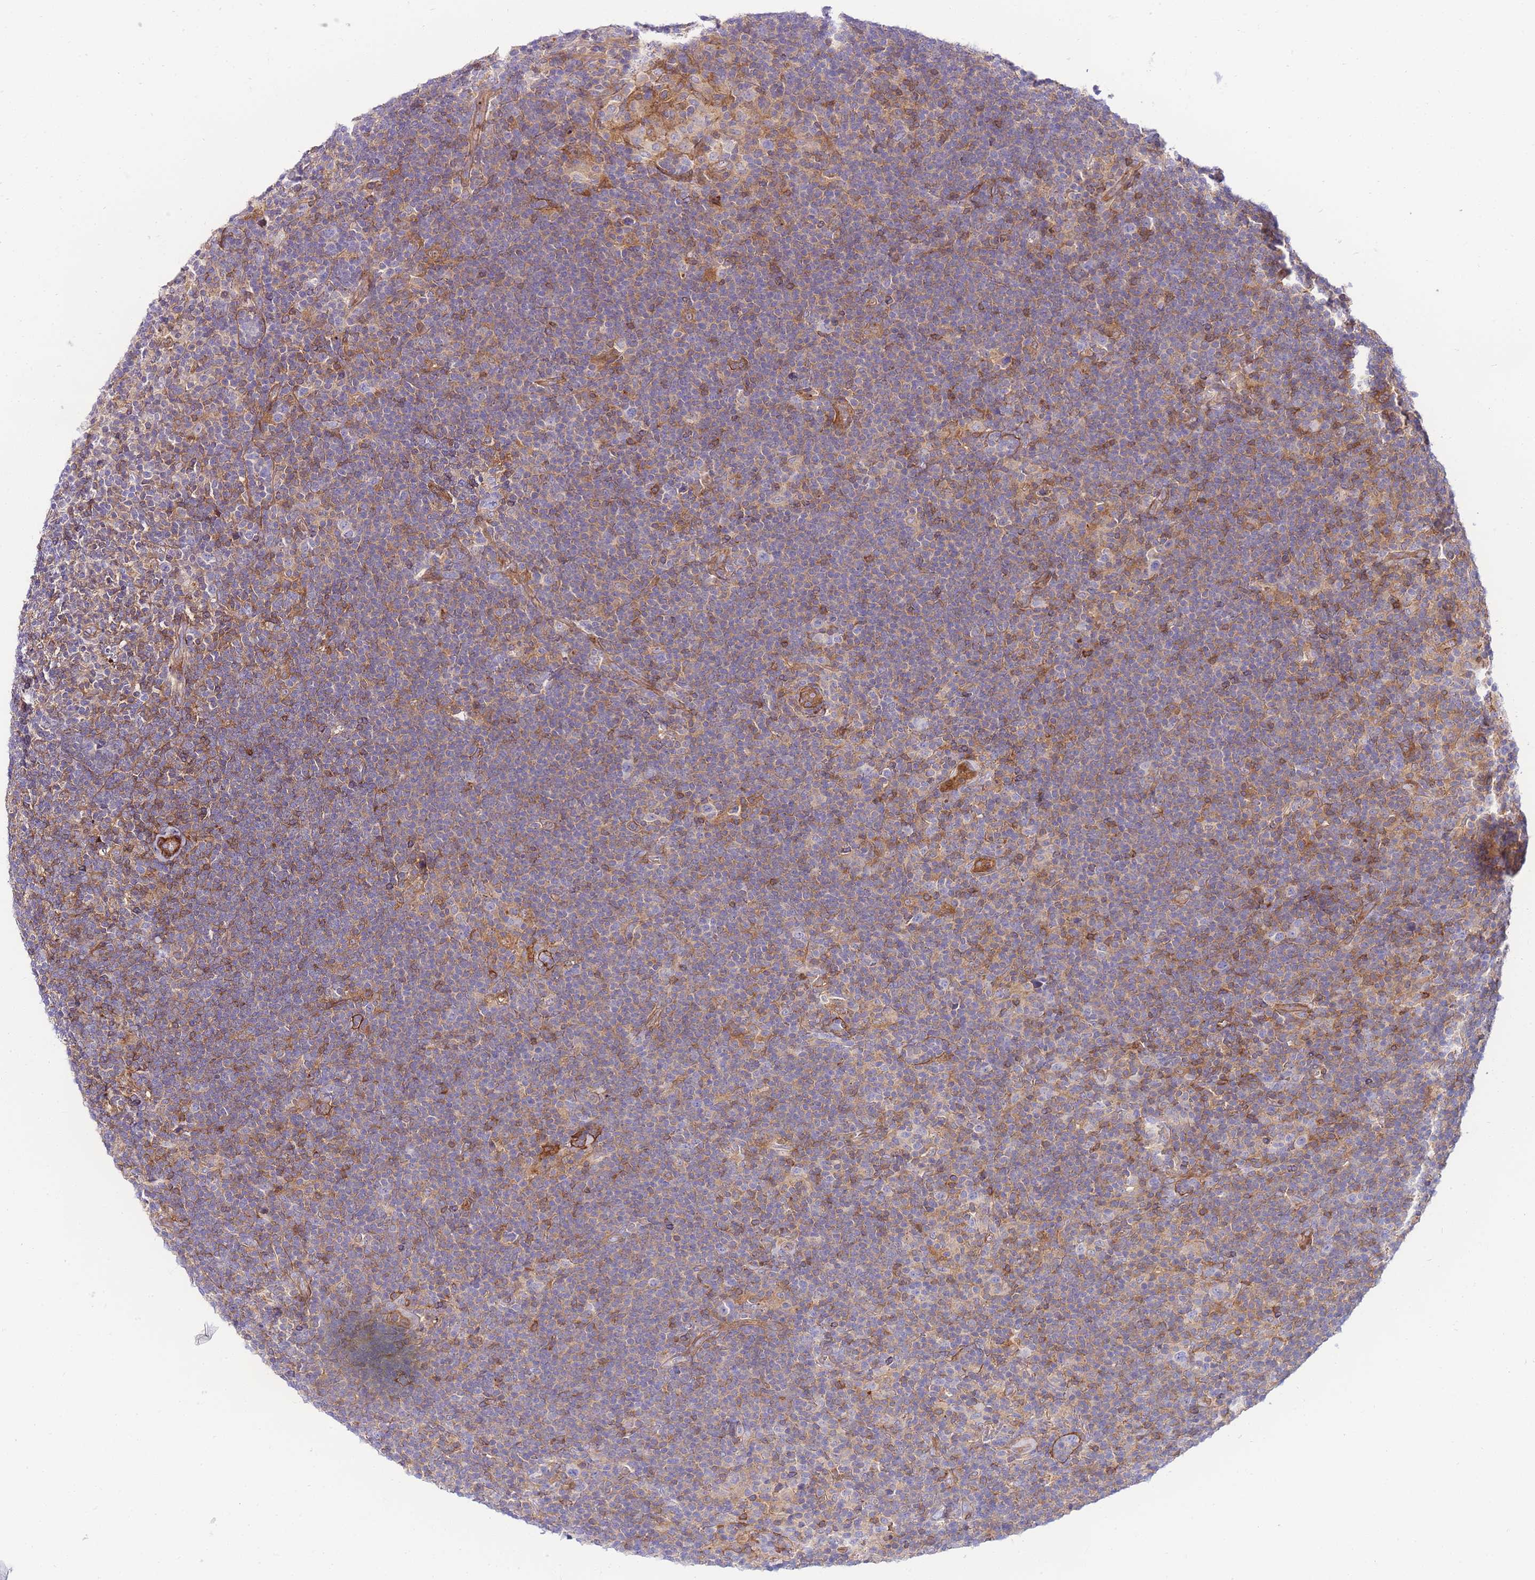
{"staining": {"intensity": "negative", "quantity": "none", "location": "none"}, "tissue": "lymphoma", "cell_type": "Tumor cells", "image_type": "cancer", "snomed": [{"axis": "morphology", "description": "Hodgkin's disease, NOS"}, {"axis": "topography", "description": "Lymph node"}], "caption": "Tumor cells are negative for protein expression in human Hodgkin's disease.", "gene": "FBN3", "patient": {"sex": "female", "age": 57}}